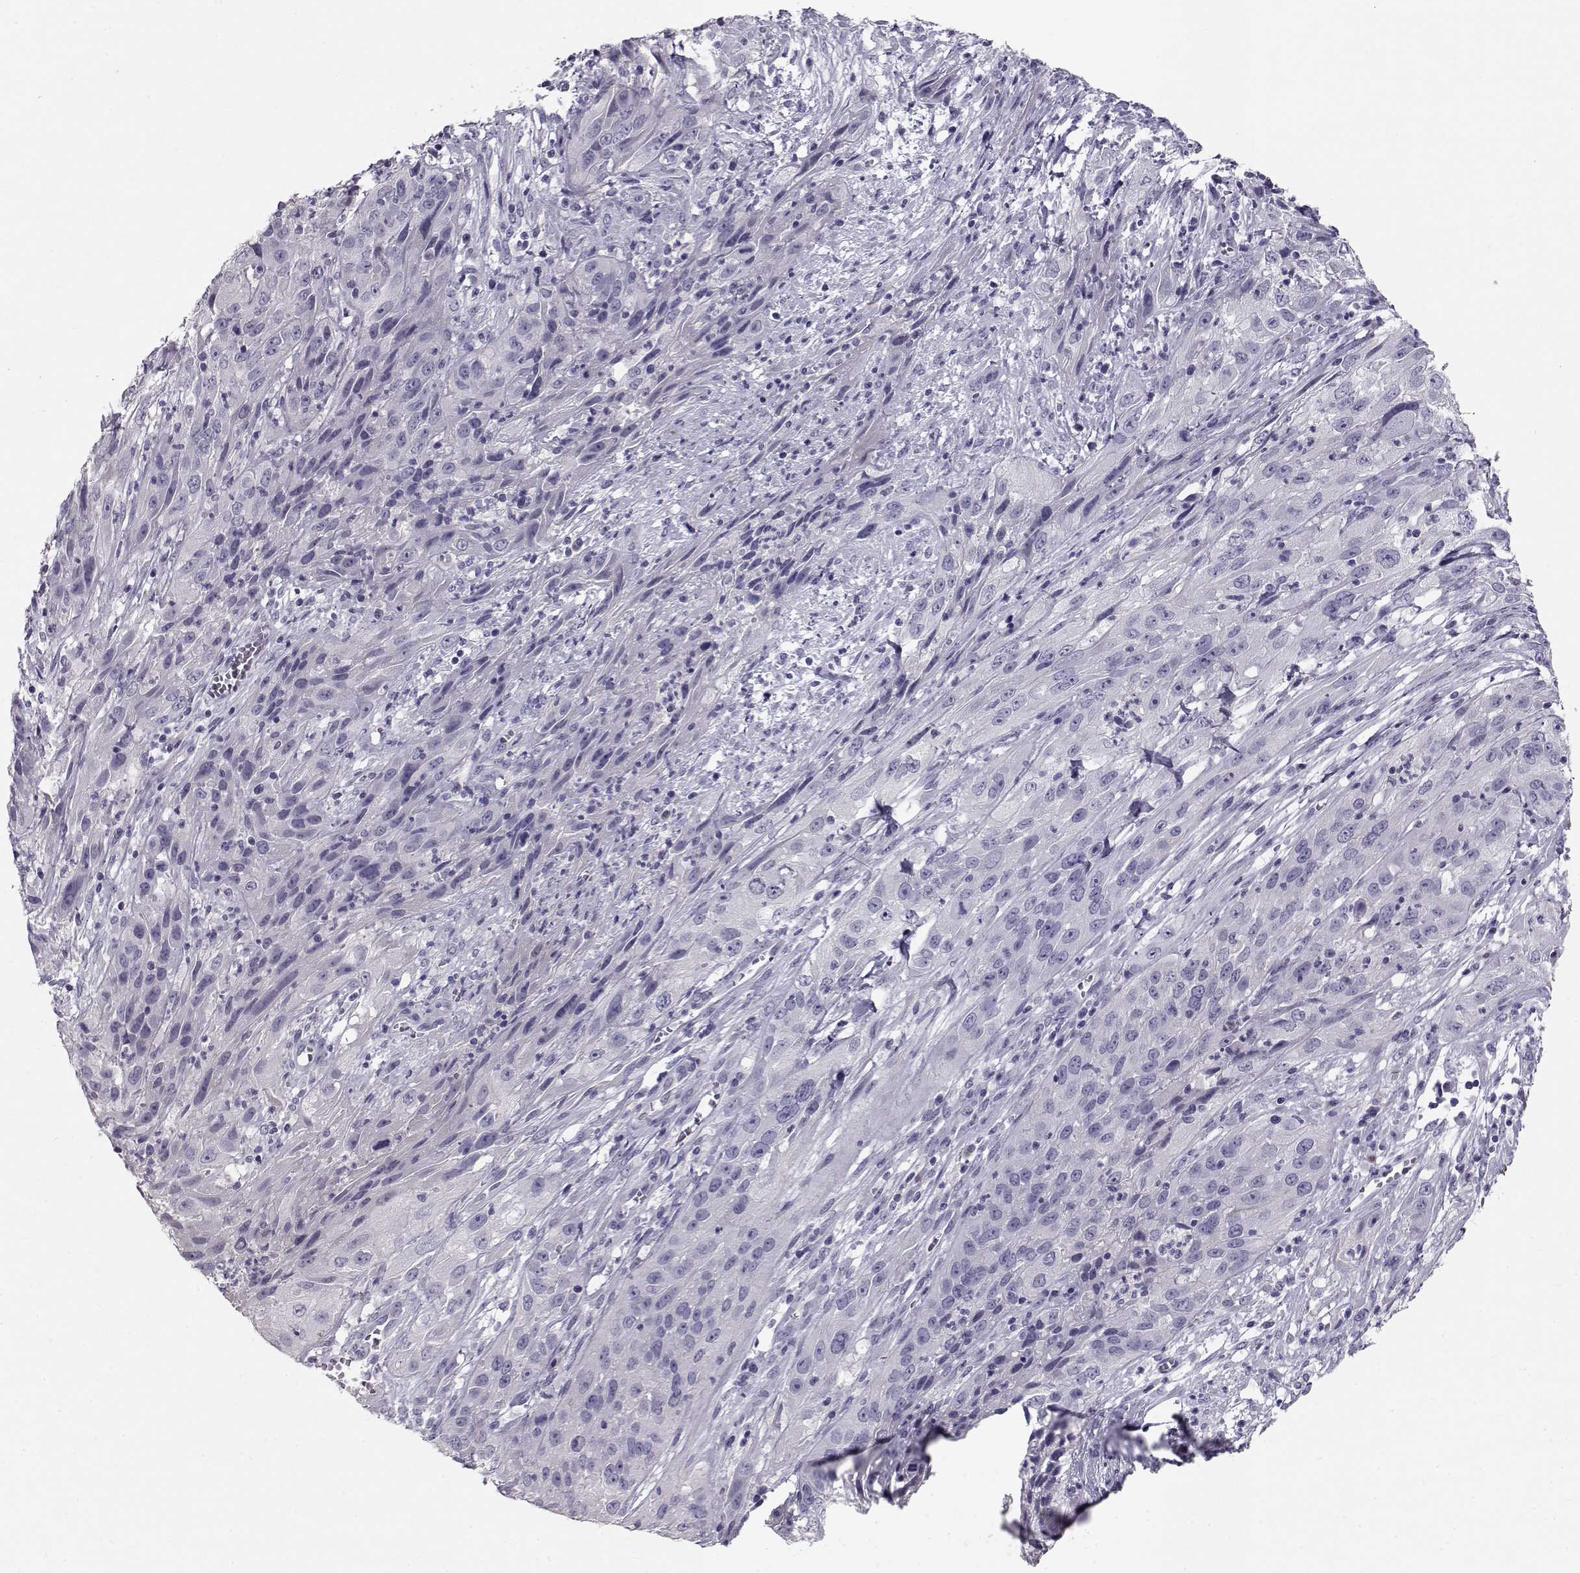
{"staining": {"intensity": "negative", "quantity": "none", "location": "none"}, "tissue": "cervical cancer", "cell_type": "Tumor cells", "image_type": "cancer", "snomed": [{"axis": "morphology", "description": "Squamous cell carcinoma, NOS"}, {"axis": "topography", "description": "Cervix"}], "caption": "Immunohistochemistry photomicrograph of neoplastic tissue: cervical cancer stained with DAB (3,3'-diaminobenzidine) demonstrates no significant protein expression in tumor cells. The staining was performed using DAB to visualize the protein expression in brown, while the nuclei were stained in blue with hematoxylin (Magnification: 20x).", "gene": "RD3", "patient": {"sex": "female", "age": 32}}